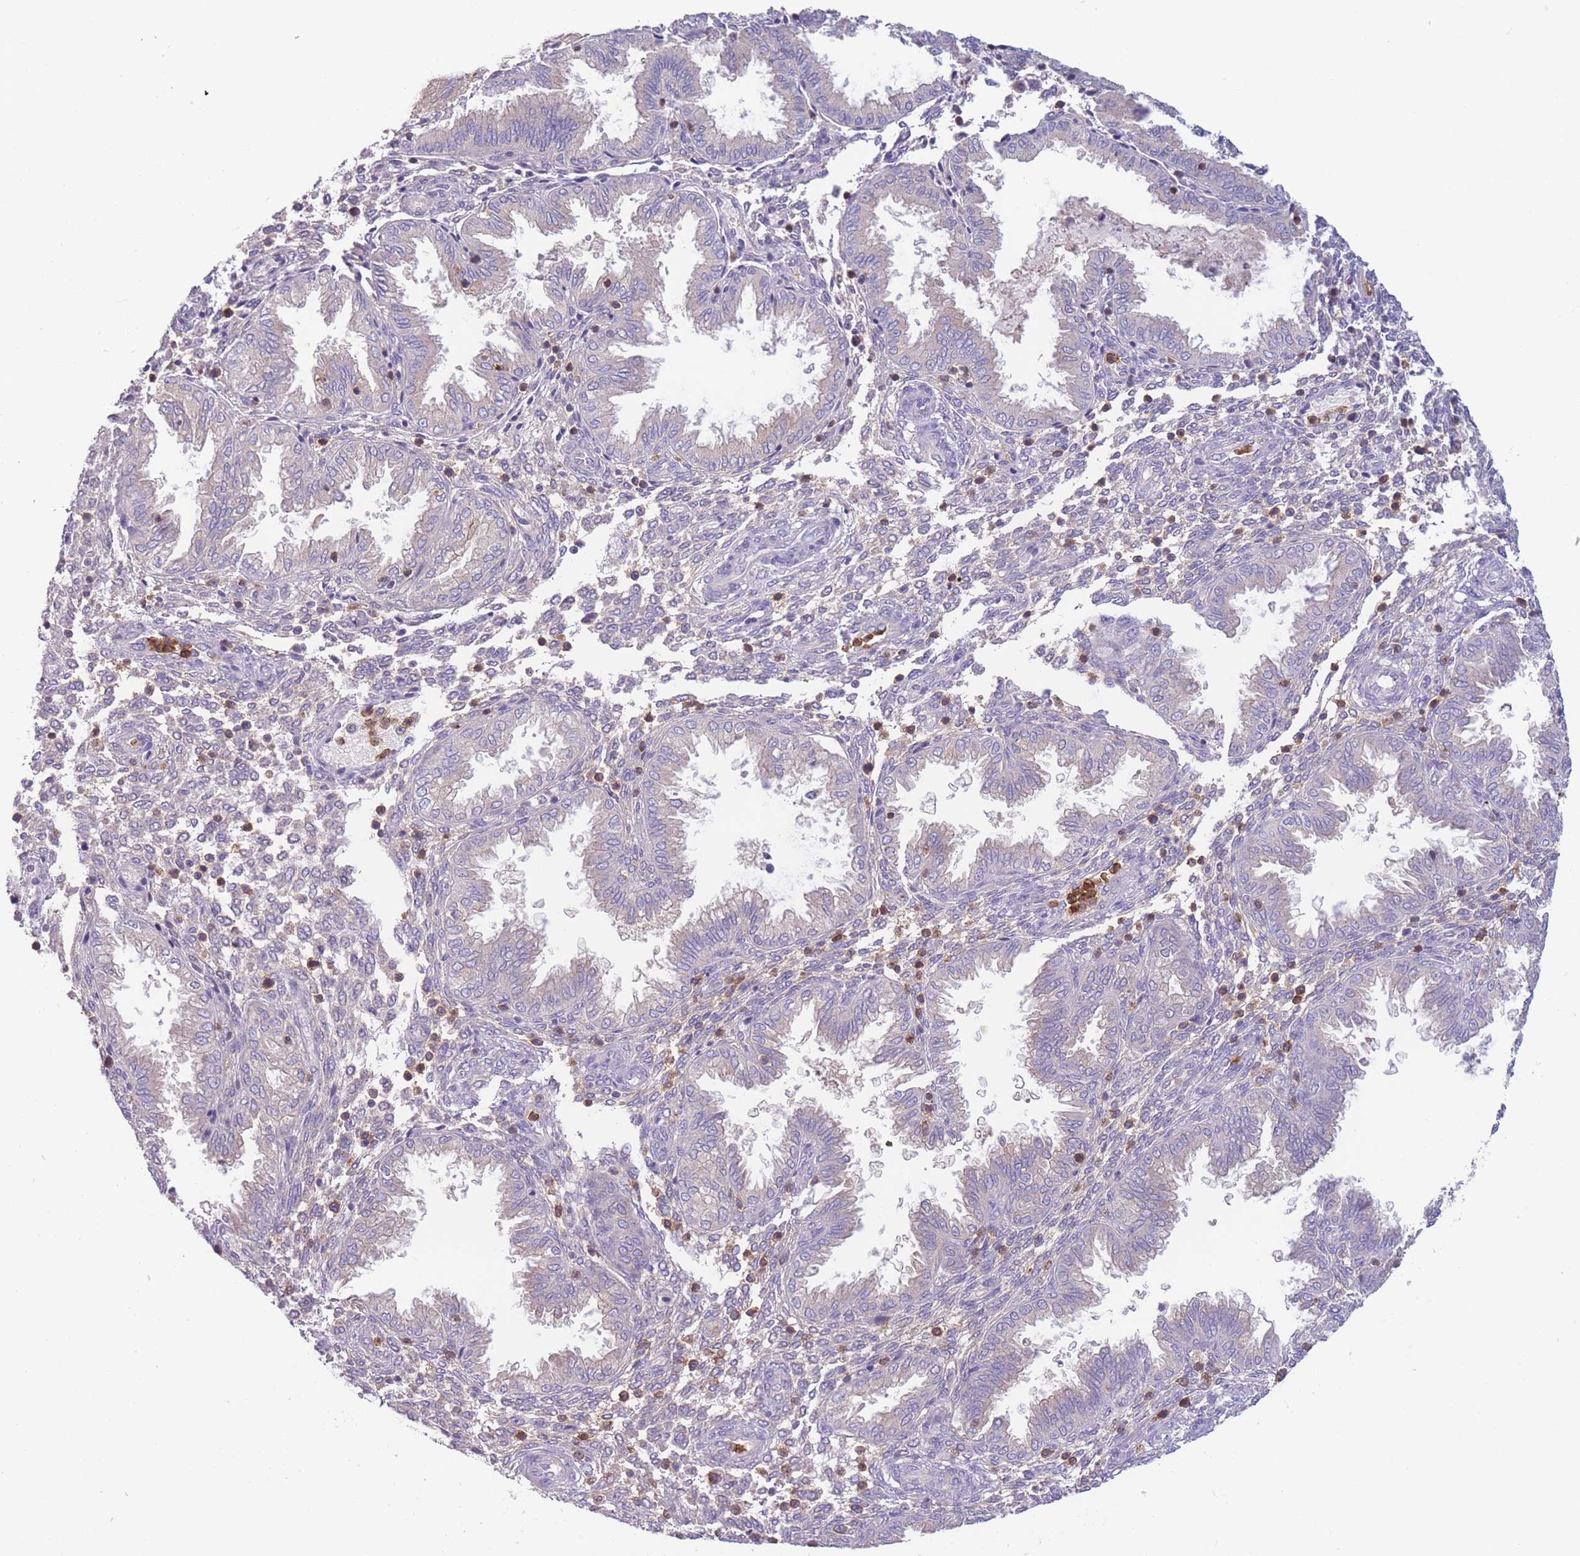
{"staining": {"intensity": "negative", "quantity": "none", "location": "none"}, "tissue": "endometrium", "cell_type": "Cells in endometrial stroma", "image_type": "normal", "snomed": [{"axis": "morphology", "description": "Normal tissue, NOS"}, {"axis": "topography", "description": "Endometrium"}], "caption": "IHC photomicrograph of normal endometrium stained for a protein (brown), which shows no expression in cells in endometrial stroma. The staining is performed using DAB brown chromogen with nuclei counter-stained in using hematoxylin.", "gene": "ST3GAL4", "patient": {"sex": "female", "age": 33}}